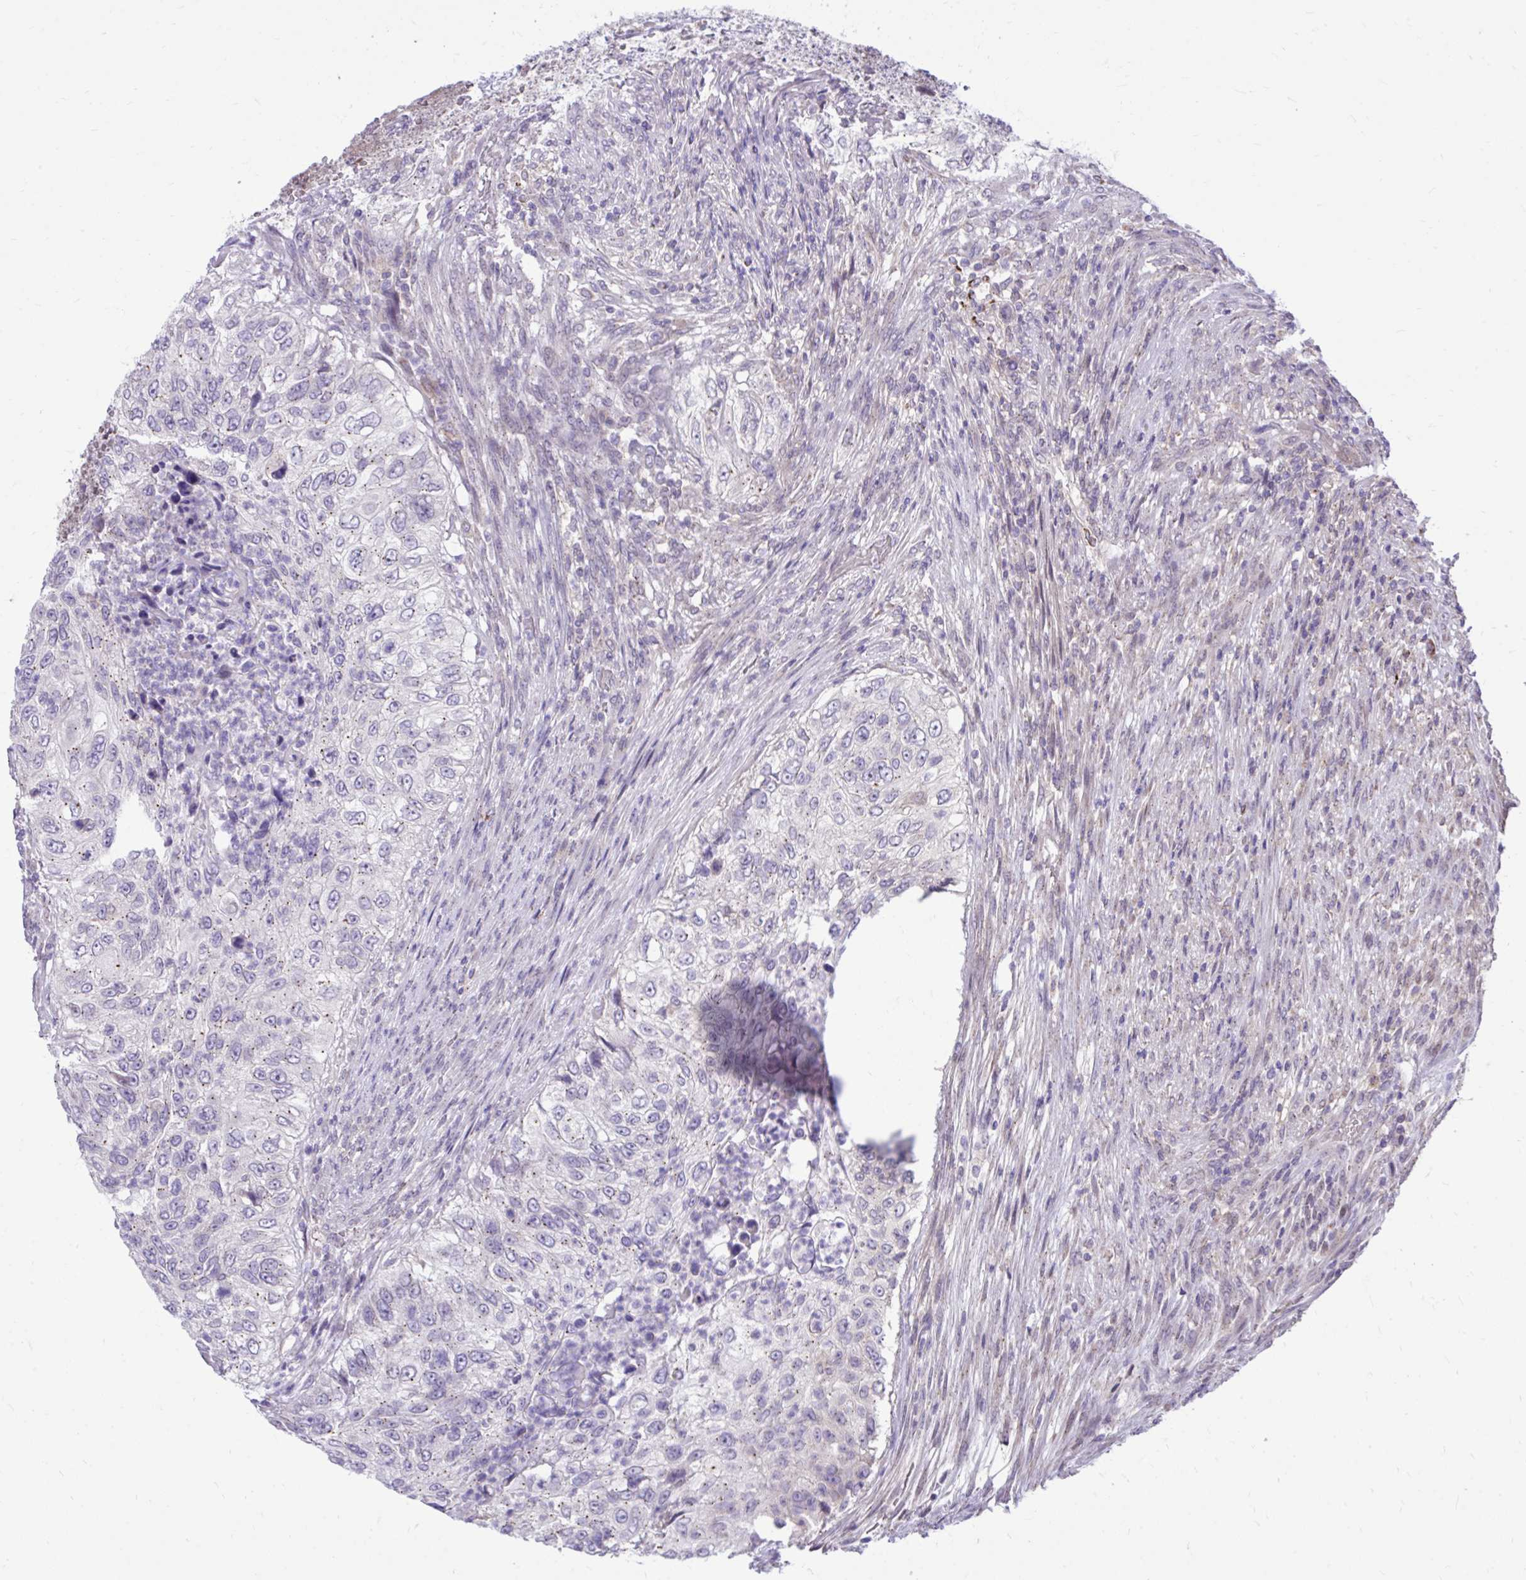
{"staining": {"intensity": "weak", "quantity": "<25%", "location": "cytoplasmic/membranous"}, "tissue": "urothelial cancer", "cell_type": "Tumor cells", "image_type": "cancer", "snomed": [{"axis": "morphology", "description": "Urothelial carcinoma, High grade"}, {"axis": "topography", "description": "Urinary bladder"}], "caption": "DAB immunohistochemical staining of urothelial carcinoma (high-grade) demonstrates no significant expression in tumor cells.", "gene": "CEACAM18", "patient": {"sex": "female", "age": 60}}